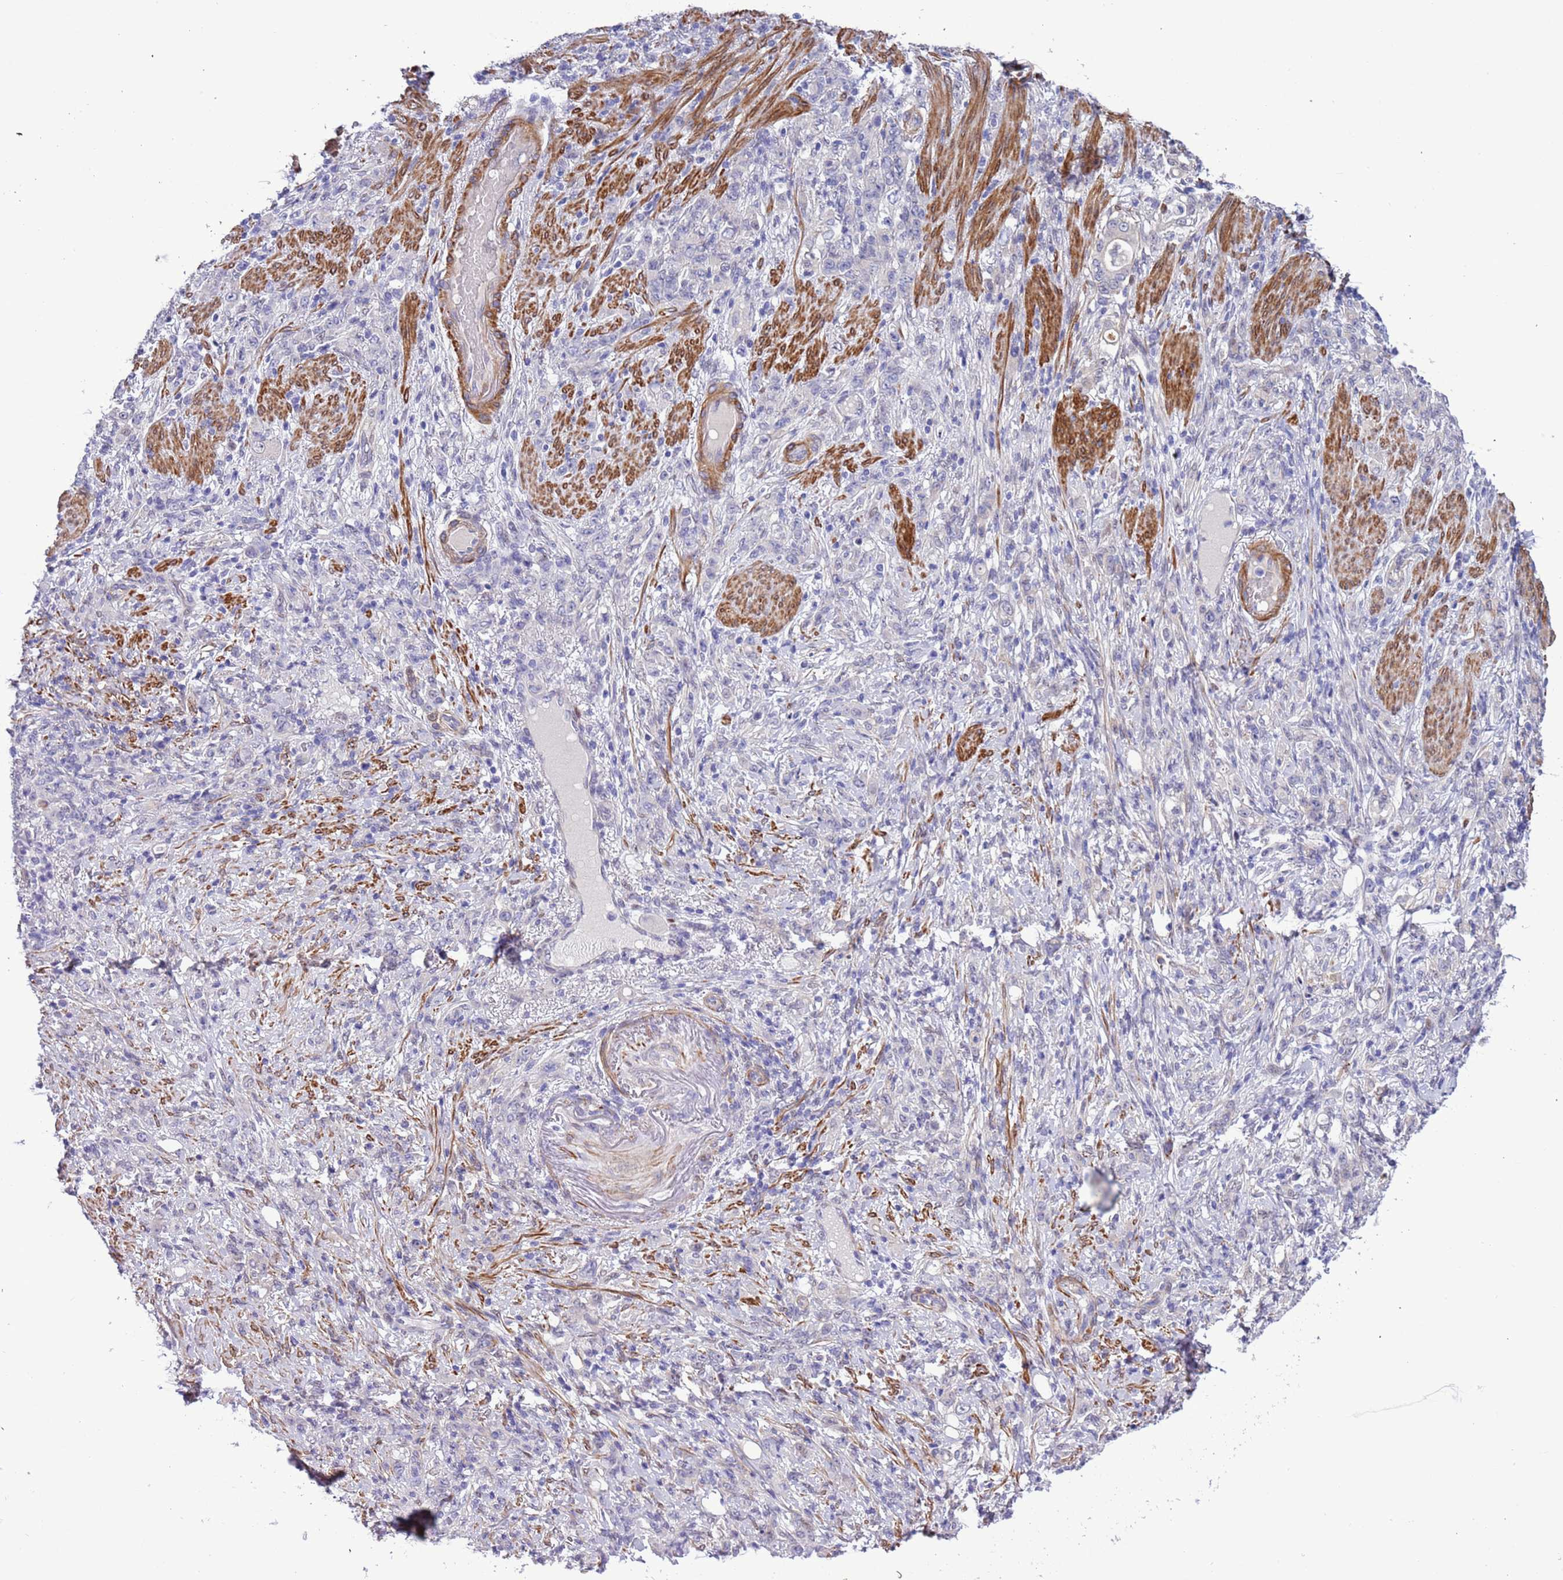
{"staining": {"intensity": "negative", "quantity": "none", "location": "none"}, "tissue": "stomach cancer", "cell_type": "Tumor cells", "image_type": "cancer", "snomed": [{"axis": "morphology", "description": "Normal tissue, NOS"}, {"axis": "morphology", "description": "Adenocarcinoma, NOS"}, {"axis": "topography", "description": "Stomach"}], "caption": "The image displays no staining of tumor cells in adenocarcinoma (stomach).", "gene": "PLEKHH1", "patient": {"sex": "female", "age": 79}}